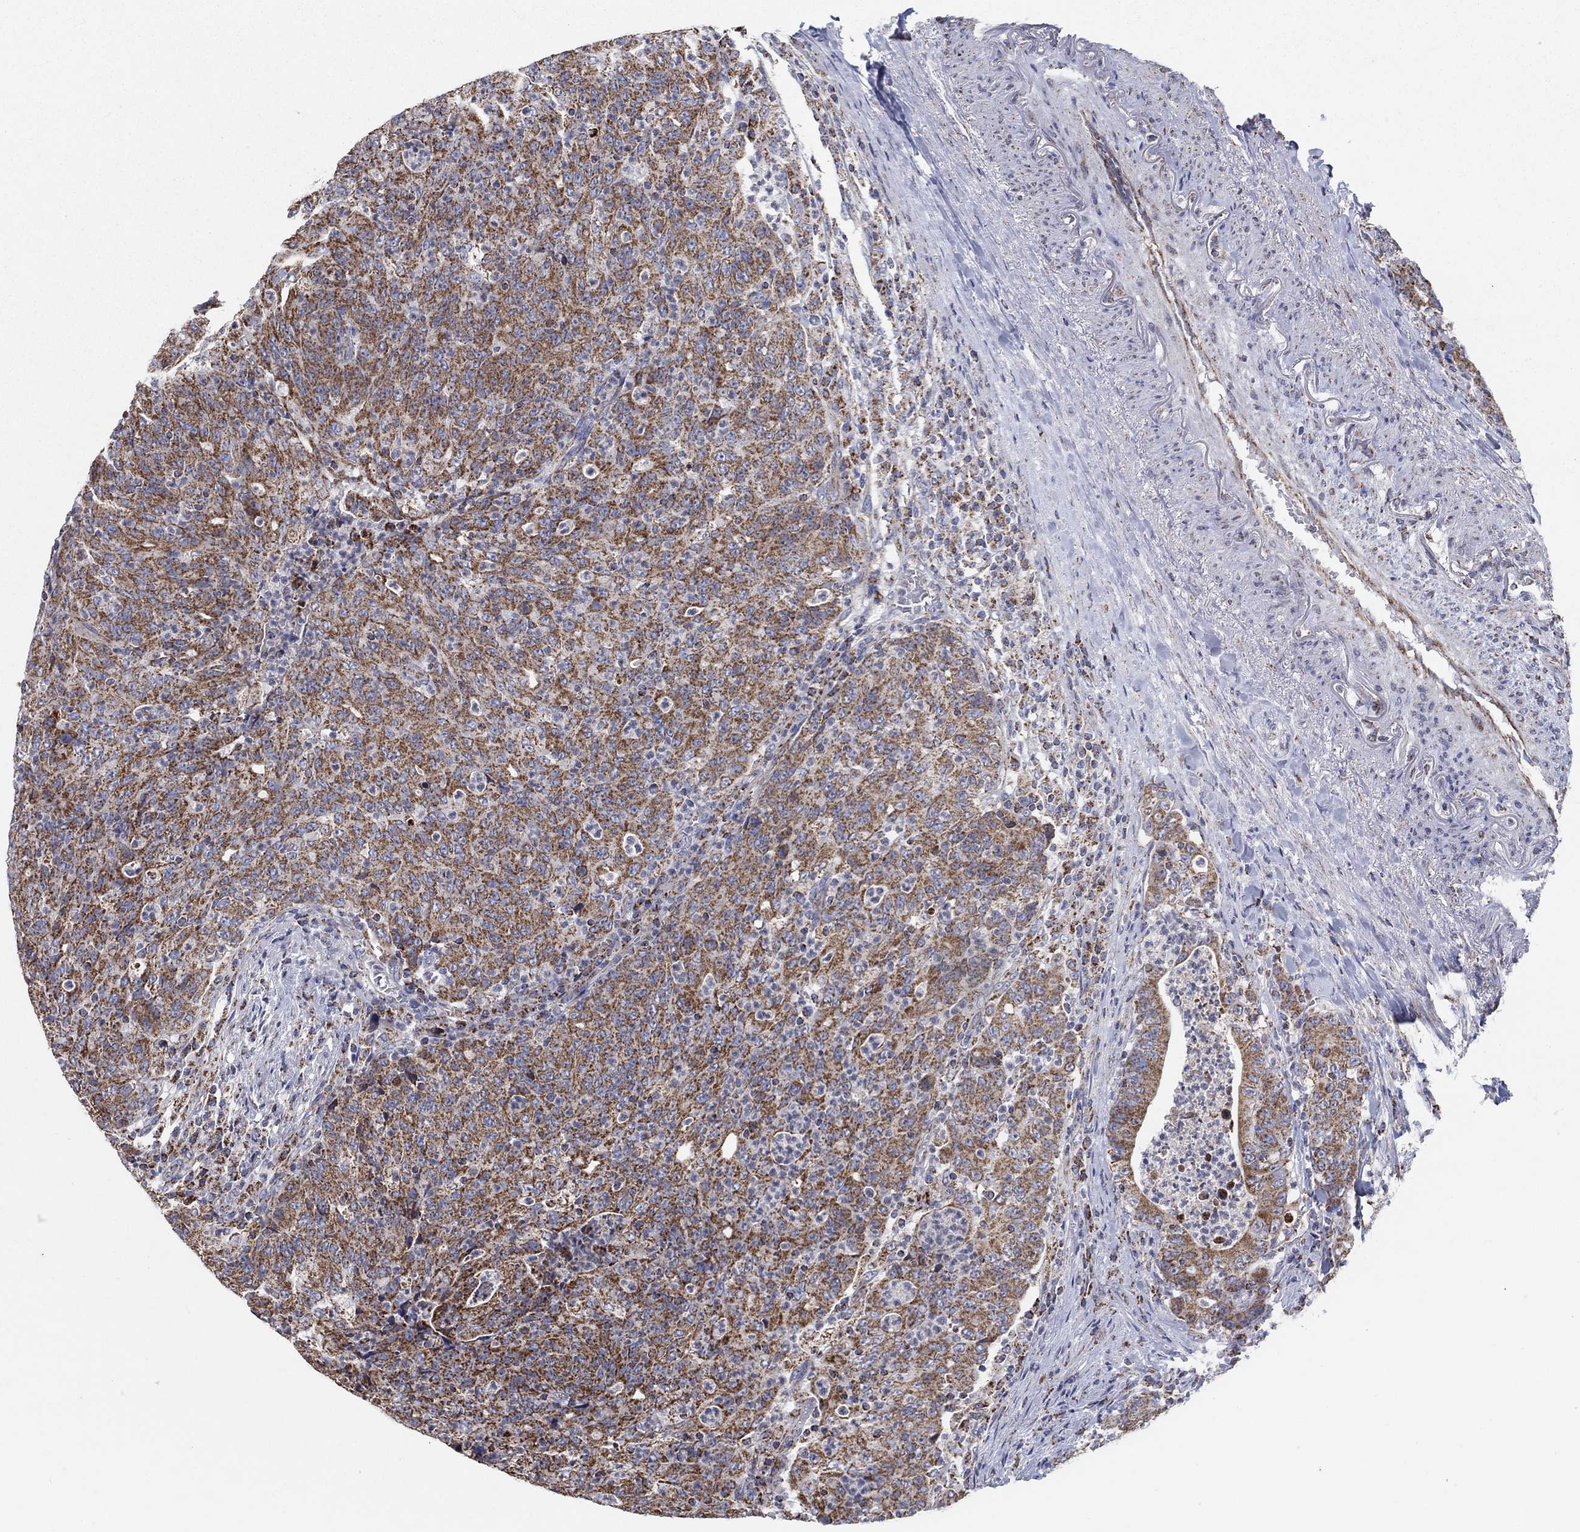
{"staining": {"intensity": "strong", "quantity": "25%-75%", "location": "cytoplasmic/membranous"}, "tissue": "colorectal cancer", "cell_type": "Tumor cells", "image_type": "cancer", "snomed": [{"axis": "morphology", "description": "Adenocarcinoma, NOS"}, {"axis": "topography", "description": "Colon"}], "caption": "IHC (DAB) staining of colorectal cancer (adenocarcinoma) displays strong cytoplasmic/membranous protein expression in about 25%-75% of tumor cells.", "gene": "C9orf85", "patient": {"sex": "male", "age": 70}}